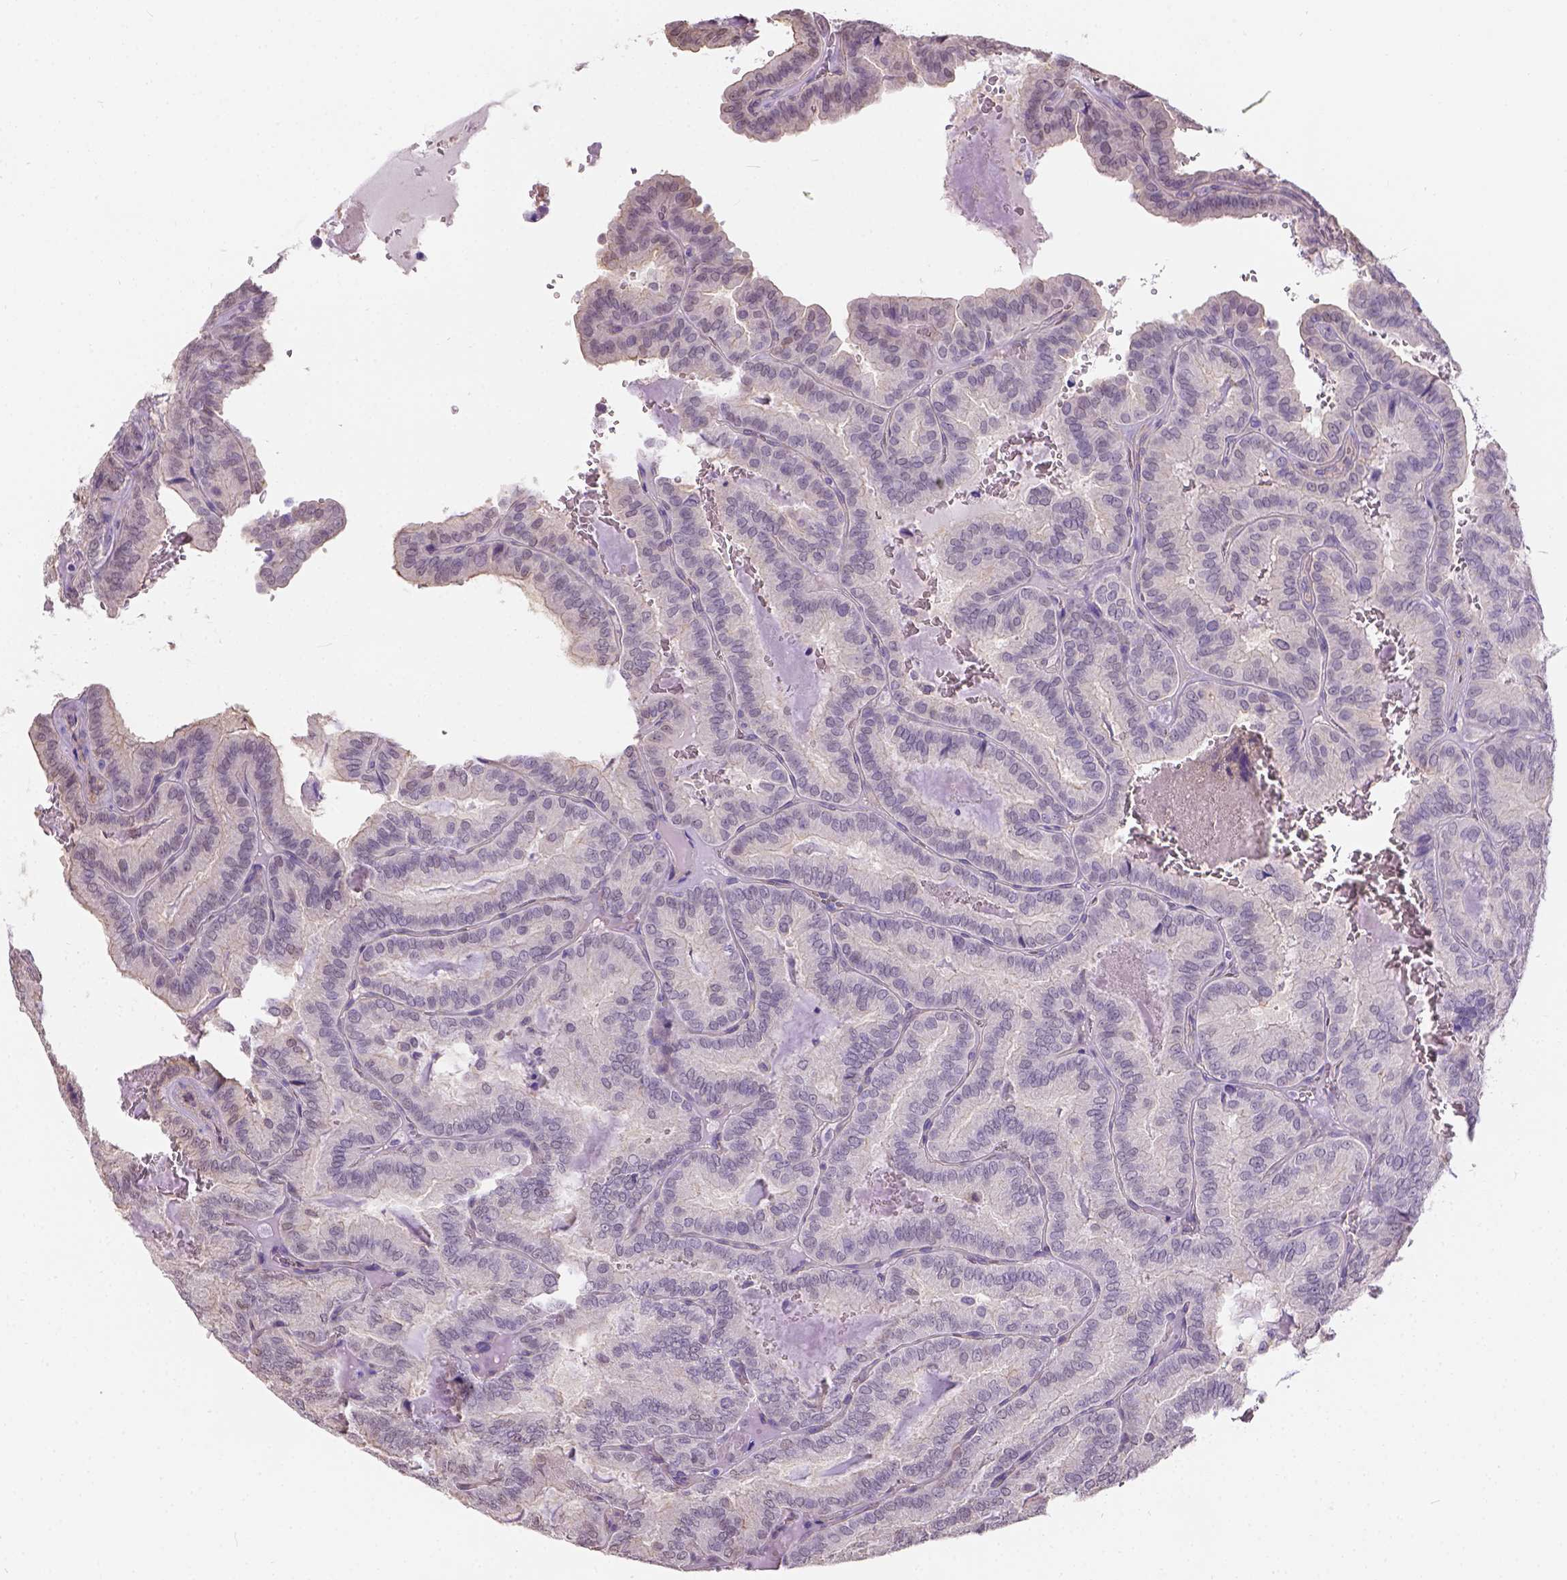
{"staining": {"intensity": "negative", "quantity": "none", "location": "none"}, "tissue": "thyroid cancer", "cell_type": "Tumor cells", "image_type": "cancer", "snomed": [{"axis": "morphology", "description": "Papillary adenocarcinoma, NOS"}, {"axis": "topography", "description": "Thyroid gland"}], "caption": "This is a histopathology image of immunohistochemistry staining of thyroid papillary adenocarcinoma, which shows no staining in tumor cells.", "gene": "PHF7", "patient": {"sex": "female", "age": 75}}